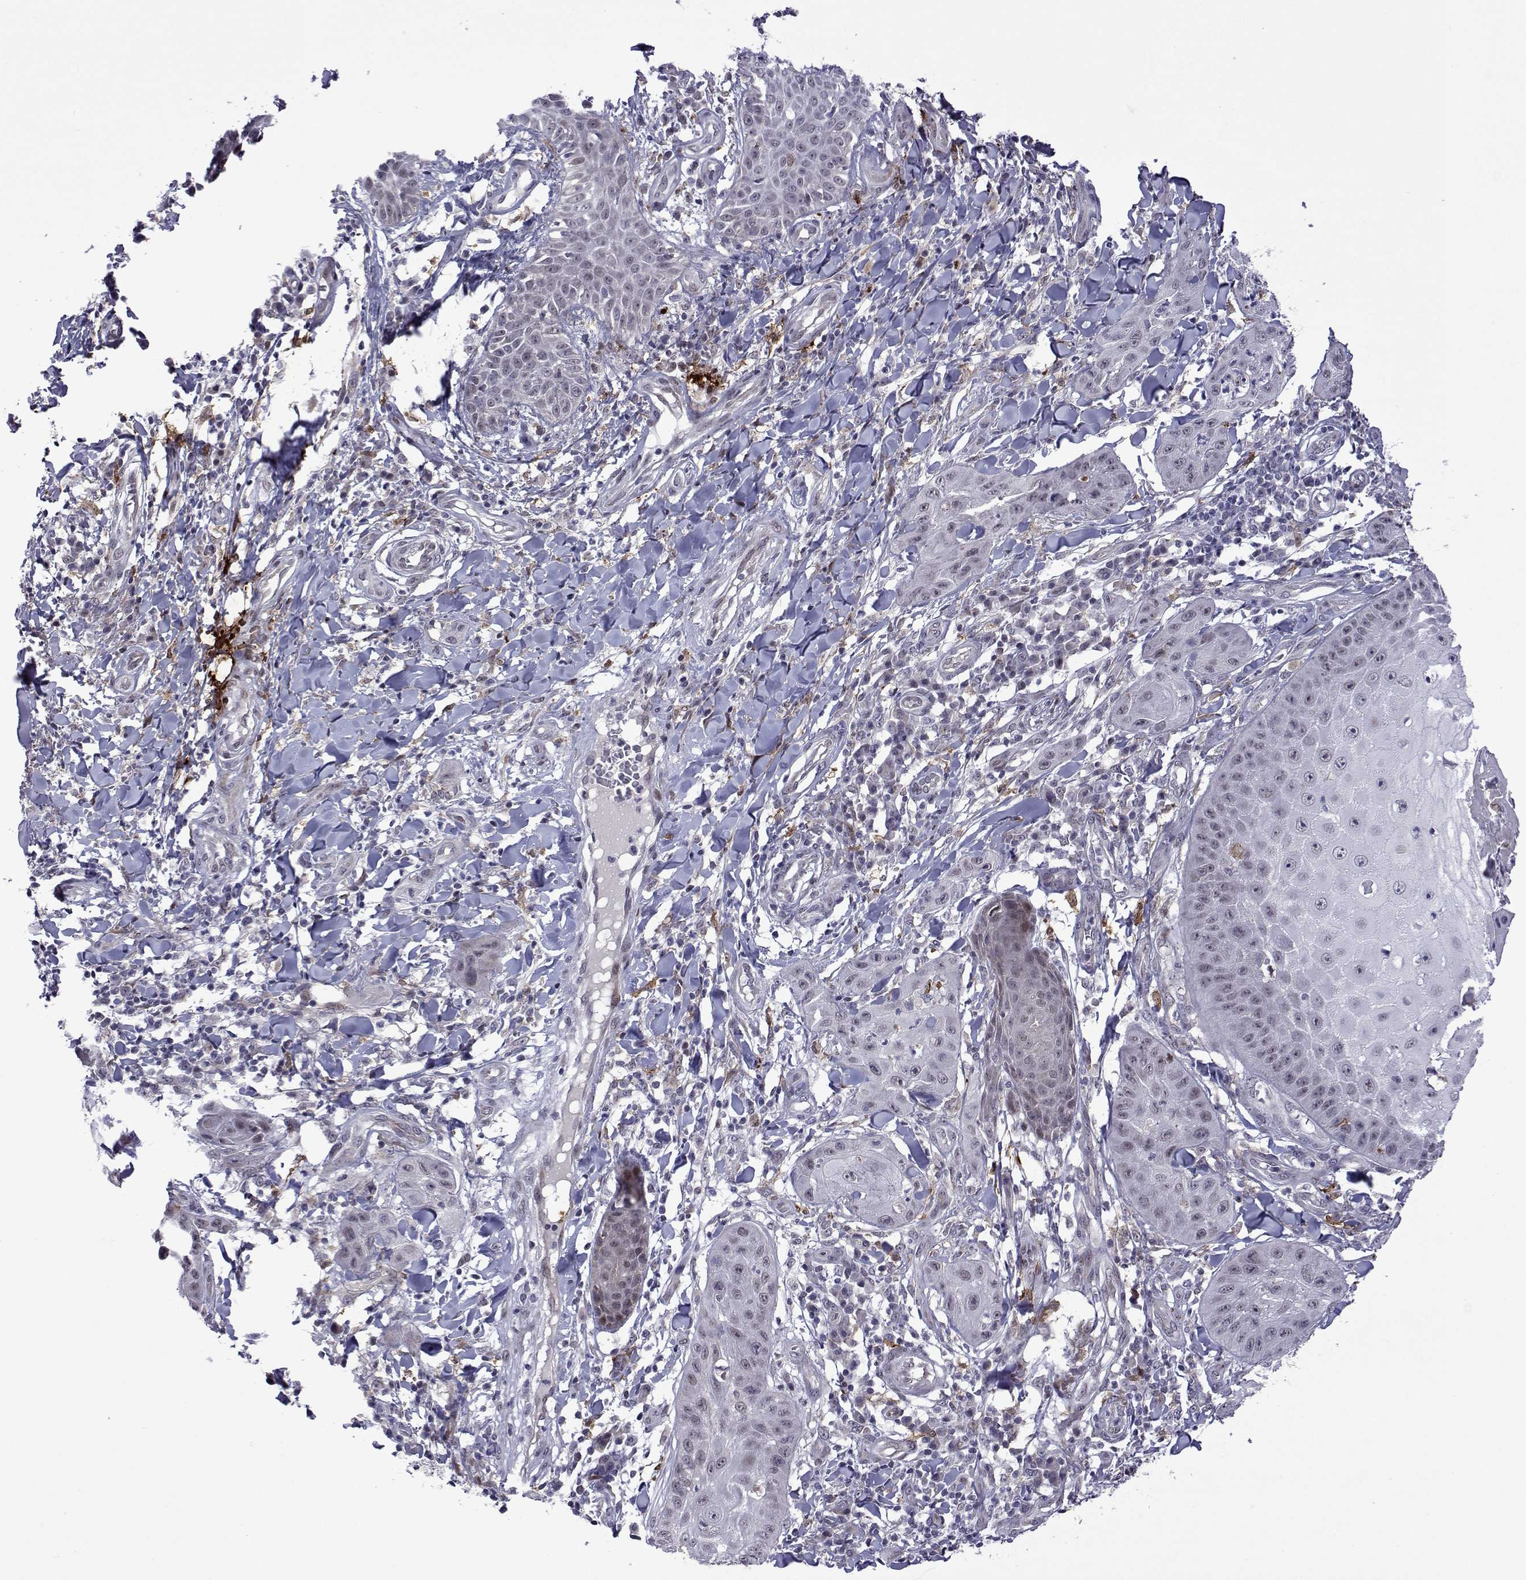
{"staining": {"intensity": "weak", "quantity": "<25%", "location": "nuclear"}, "tissue": "skin cancer", "cell_type": "Tumor cells", "image_type": "cancer", "snomed": [{"axis": "morphology", "description": "Squamous cell carcinoma, NOS"}, {"axis": "topography", "description": "Skin"}], "caption": "High power microscopy micrograph of an immunohistochemistry histopathology image of skin squamous cell carcinoma, revealing no significant positivity in tumor cells. (Immunohistochemistry (ihc), brightfield microscopy, high magnification).", "gene": "EFCAB3", "patient": {"sex": "male", "age": 70}}